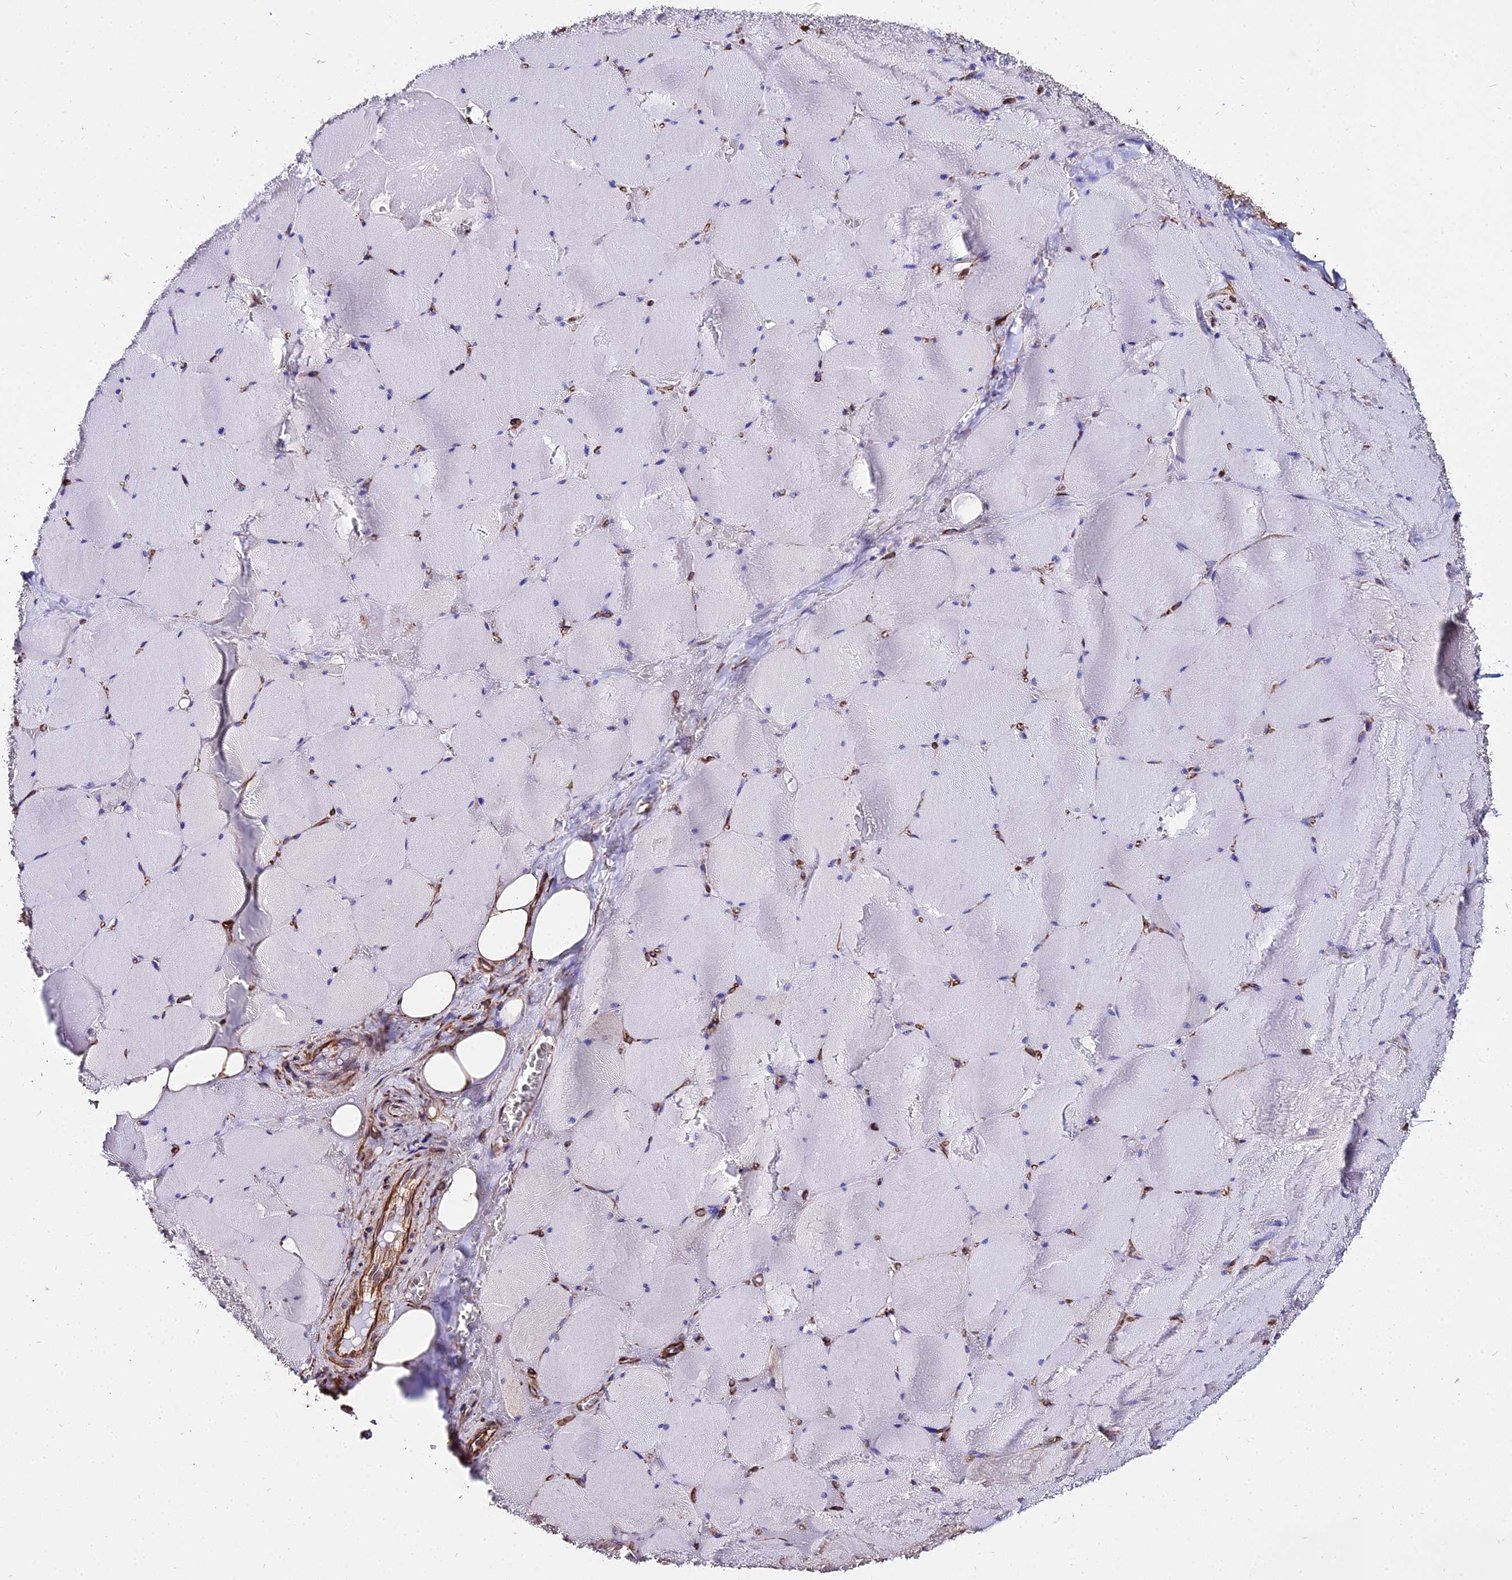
{"staining": {"intensity": "negative", "quantity": "none", "location": "none"}, "tissue": "skeletal muscle", "cell_type": "Myocytes", "image_type": "normal", "snomed": [{"axis": "morphology", "description": "Normal tissue, NOS"}, {"axis": "topography", "description": "Skeletal muscle"}, {"axis": "topography", "description": "Head-Neck"}], "caption": "Human skeletal muscle stained for a protein using IHC demonstrates no positivity in myocytes.", "gene": "TUBA1A", "patient": {"sex": "male", "age": 66}}